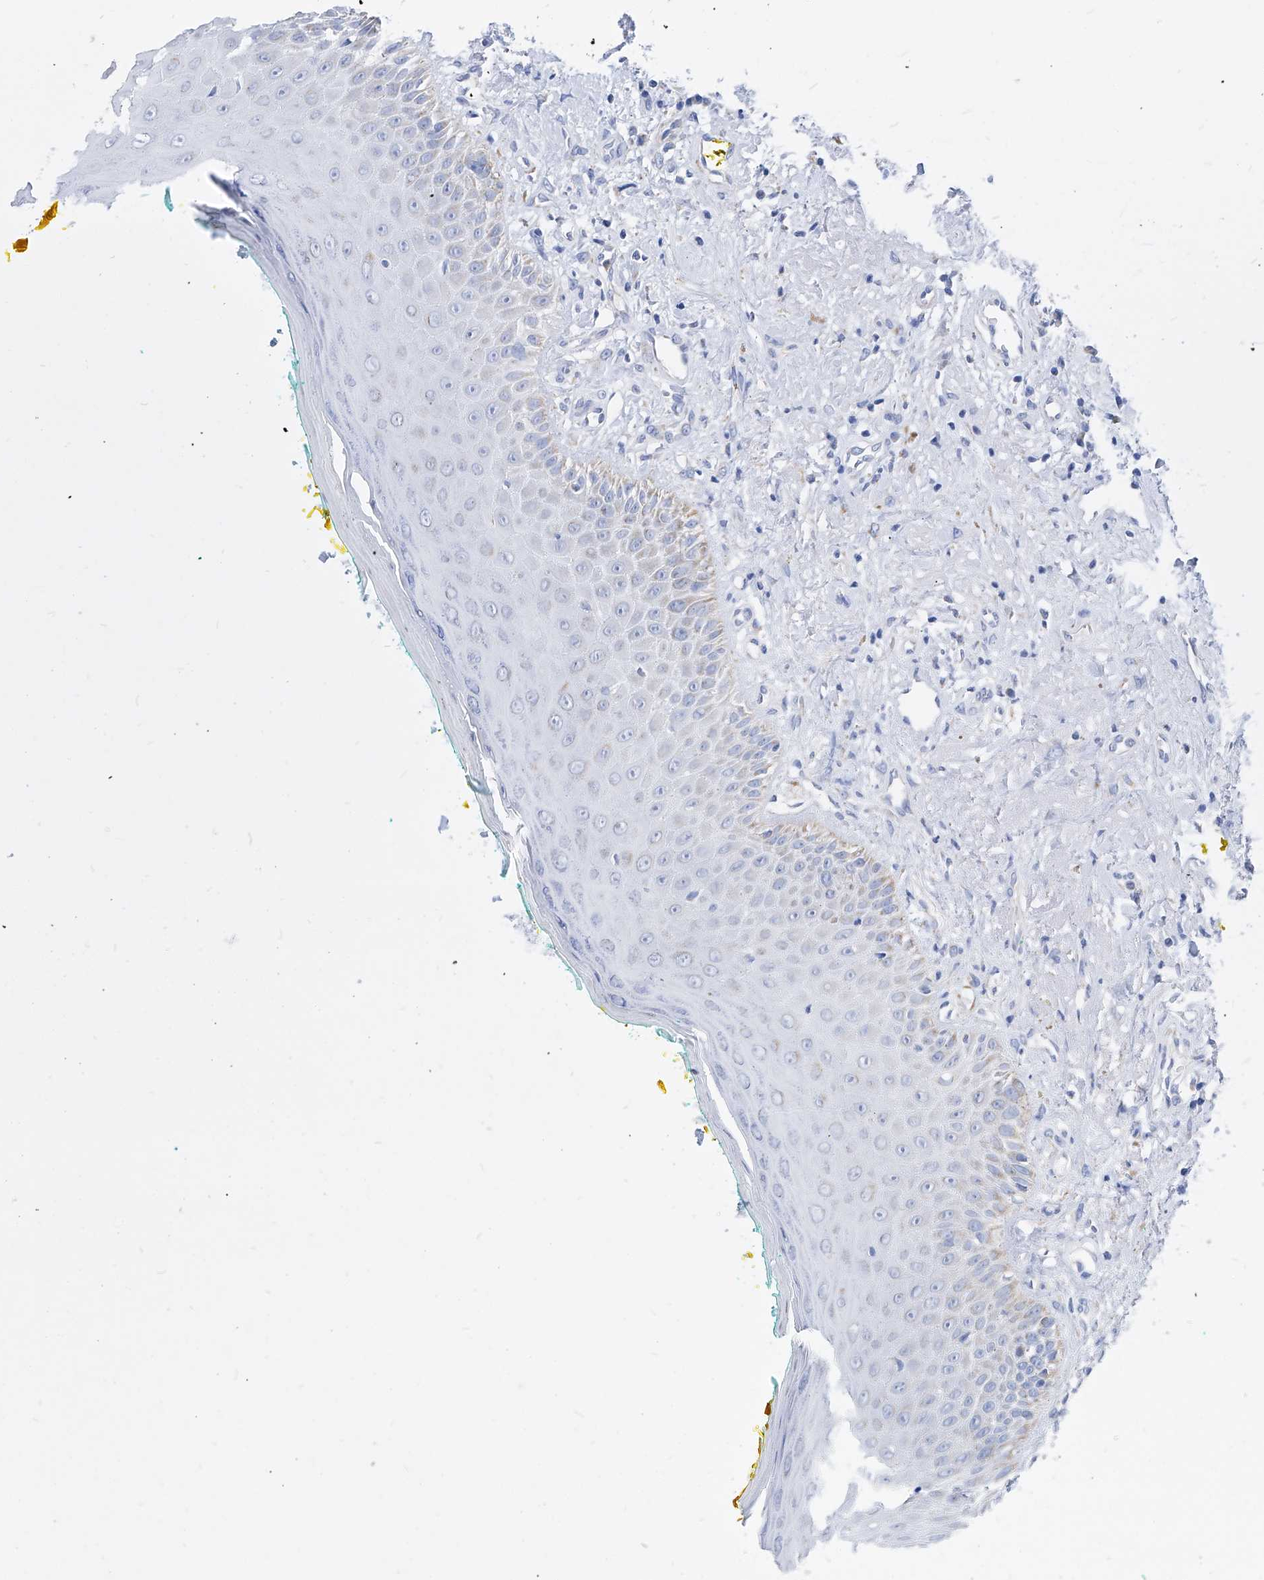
{"staining": {"intensity": "moderate", "quantity": "<25%", "location": "cytoplasmic/membranous"}, "tissue": "oral mucosa", "cell_type": "Squamous epithelial cells", "image_type": "normal", "snomed": [{"axis": "morphology", "description": "Normal tissue, NOS"}, {"axis": "topography", "description": "Oral tissue"}], "caption": "Oral mucosa stained with IHC displays moderate cytoplasmic/membranous positivity in about <25% of squamous epithelial cells. The protein is shown in brown color, while the nuclei are stained blue.", "gene": "COQ3", "patient": {"sex": "female", "age": 70}}